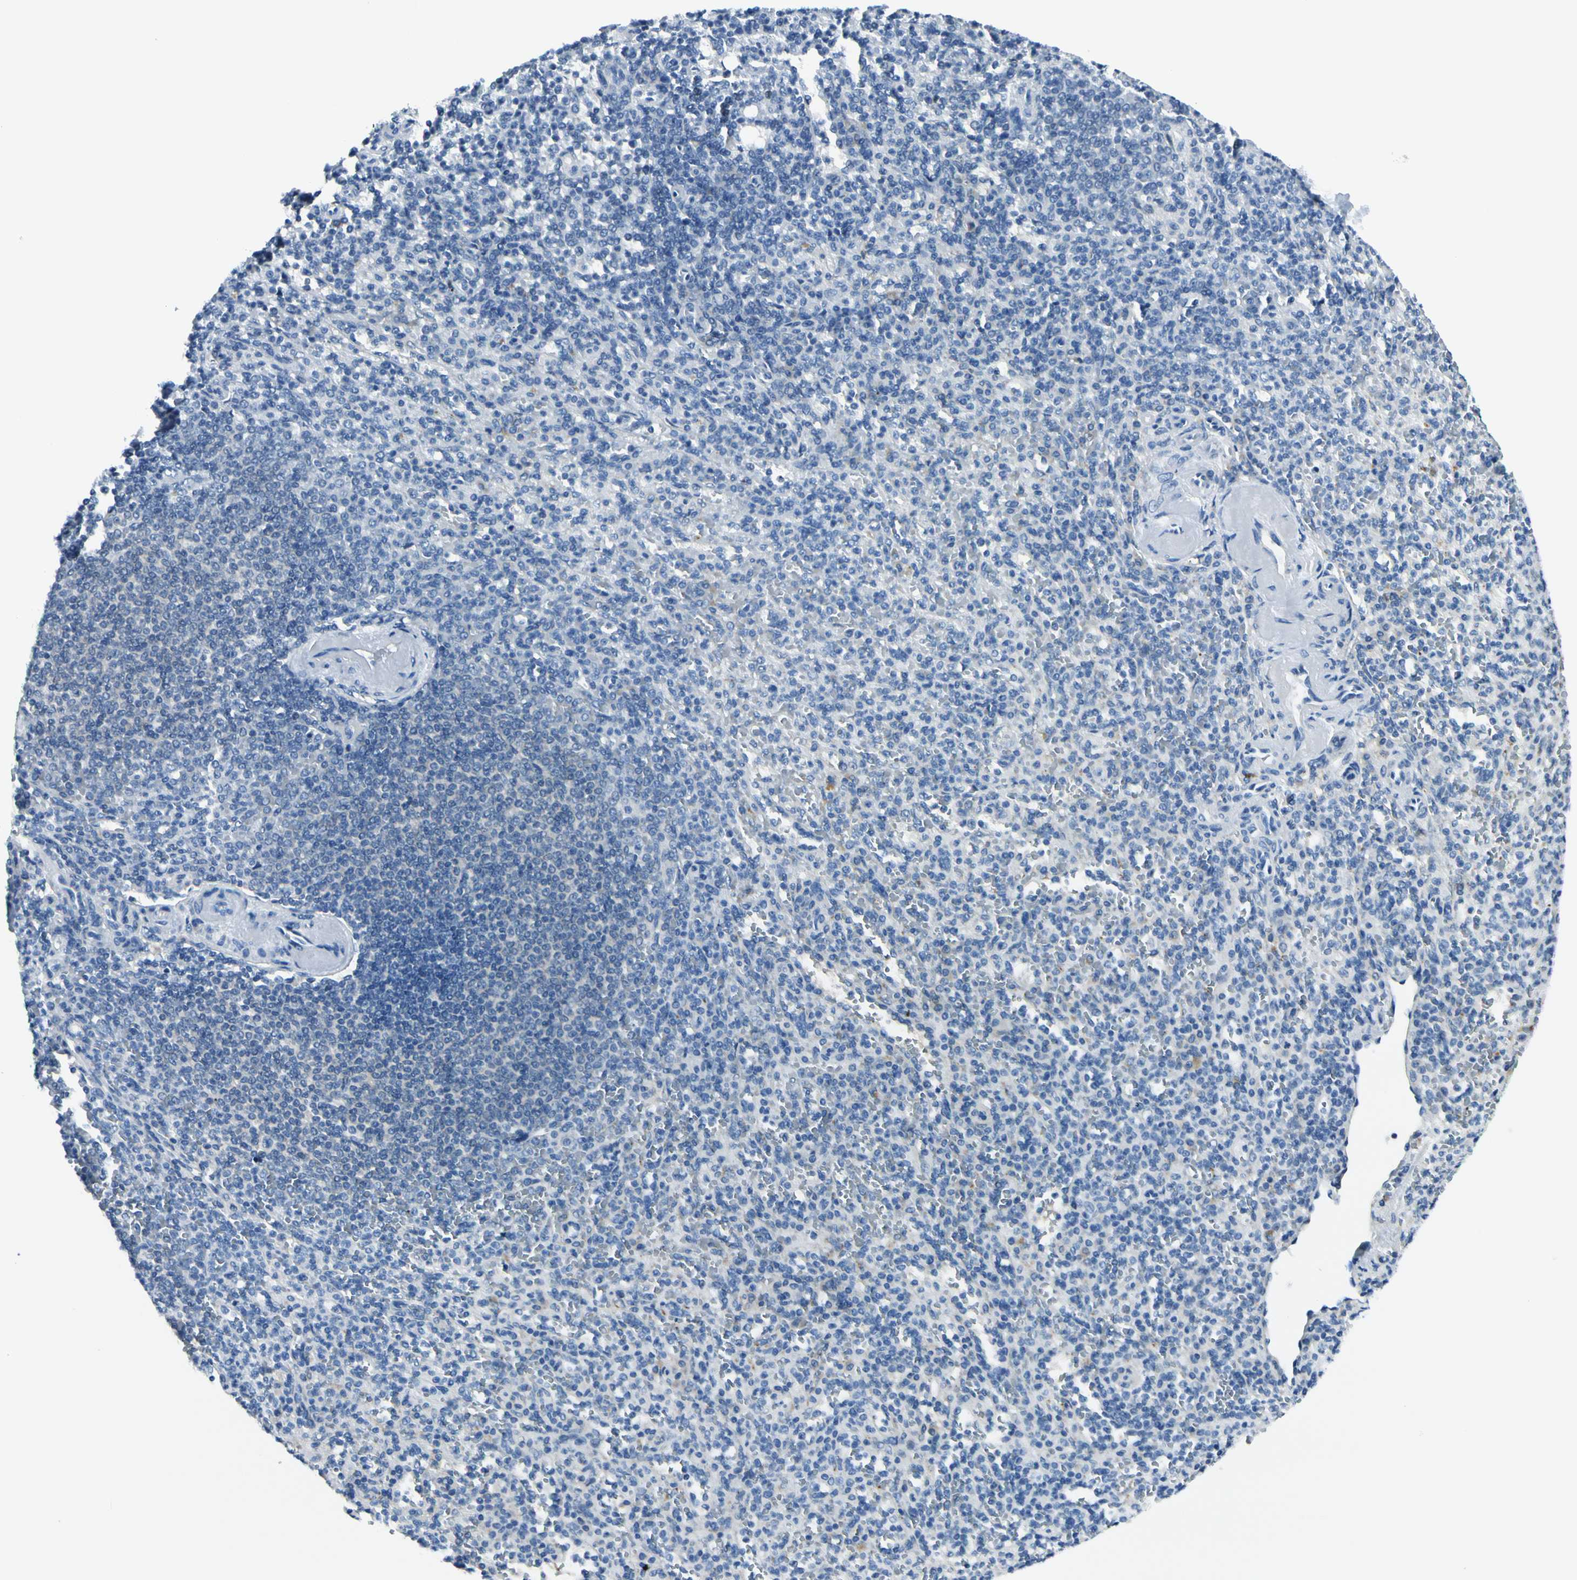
{"staining": {"intensity": "negative", "quantity": "none", "location": "none"}, "tissue": "spleen", "cell_type": "Cells in red pulp", "image_type": "normal", "snomed": [{"axis": "morphology", "description": "Normal tissue, NOS"}, {"axis": "topography", "description": "Spleen"}], "caption": "DAB (3,3'-diaminobenzidine) immunohistochemical staining of unremarkable human spleen reveals no significant positivity in cells in red pulp.", "gene": "PEBP1", "patient": {"sex": "female", "age": 74}}